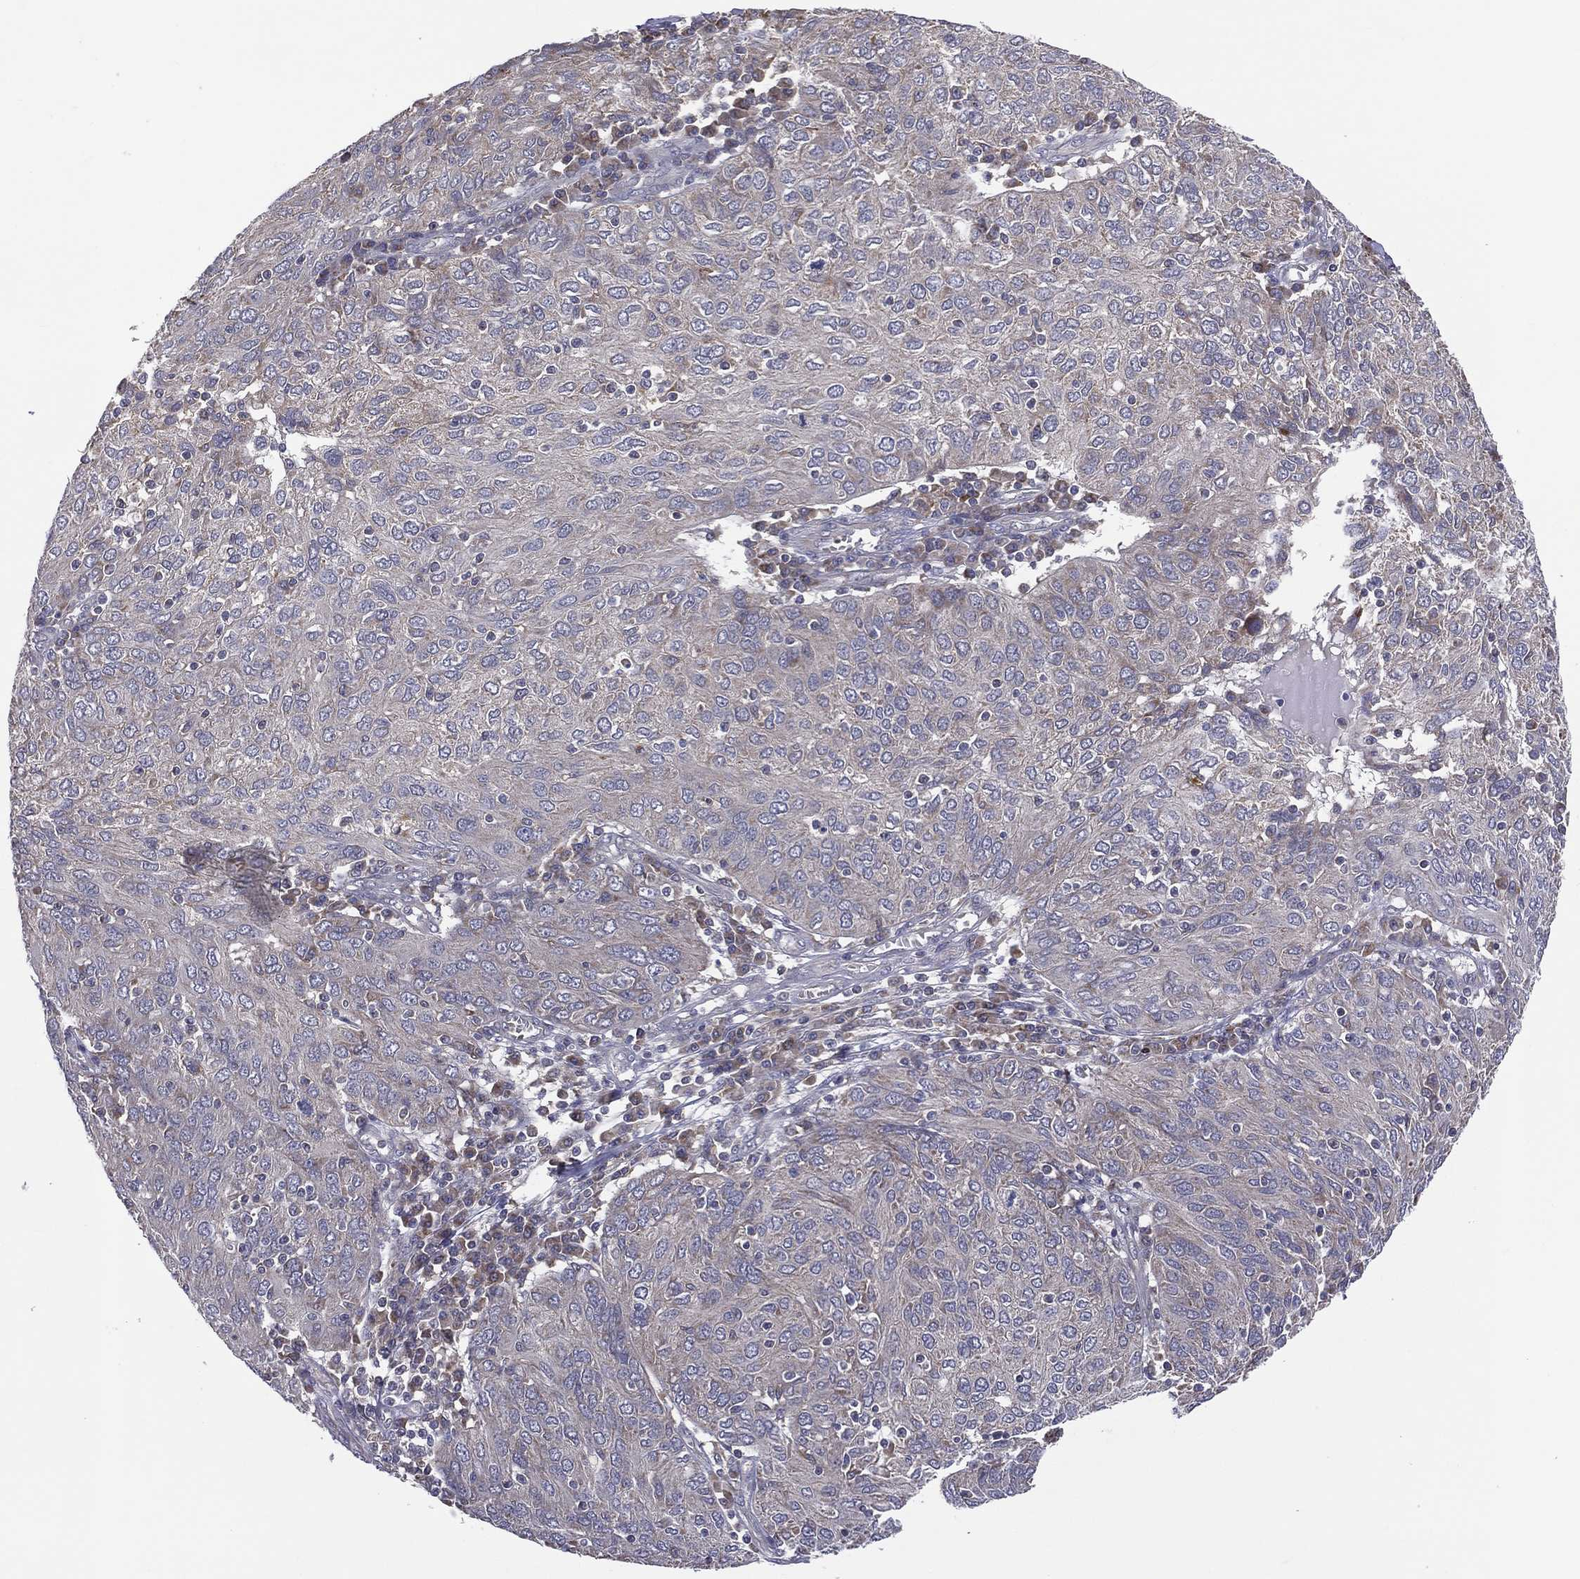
{"staining": {"intensity": "moderate", "quantity": "<25%", "location": "cytoplasmic/membranous"}, "tissue": "ovarian cancer", "cell_type": "Tumor cells", "image_type": "cancer", "snomed": [{"axis": "morphology", "description": "Carcinoma, endometroid"}, {"axis": "topography", "description": "Ovary"}], "caption": "Immunohistochemical staining of human endometroid carcinoma (ovarian) demonstrates low levels of moderate cytoplasmic/membranous protein positivity in about <25% of tumor cells. Nuclei are stained in blue.", "gene": "STARD3", "patient": {"sex": "female", "age": 50}}